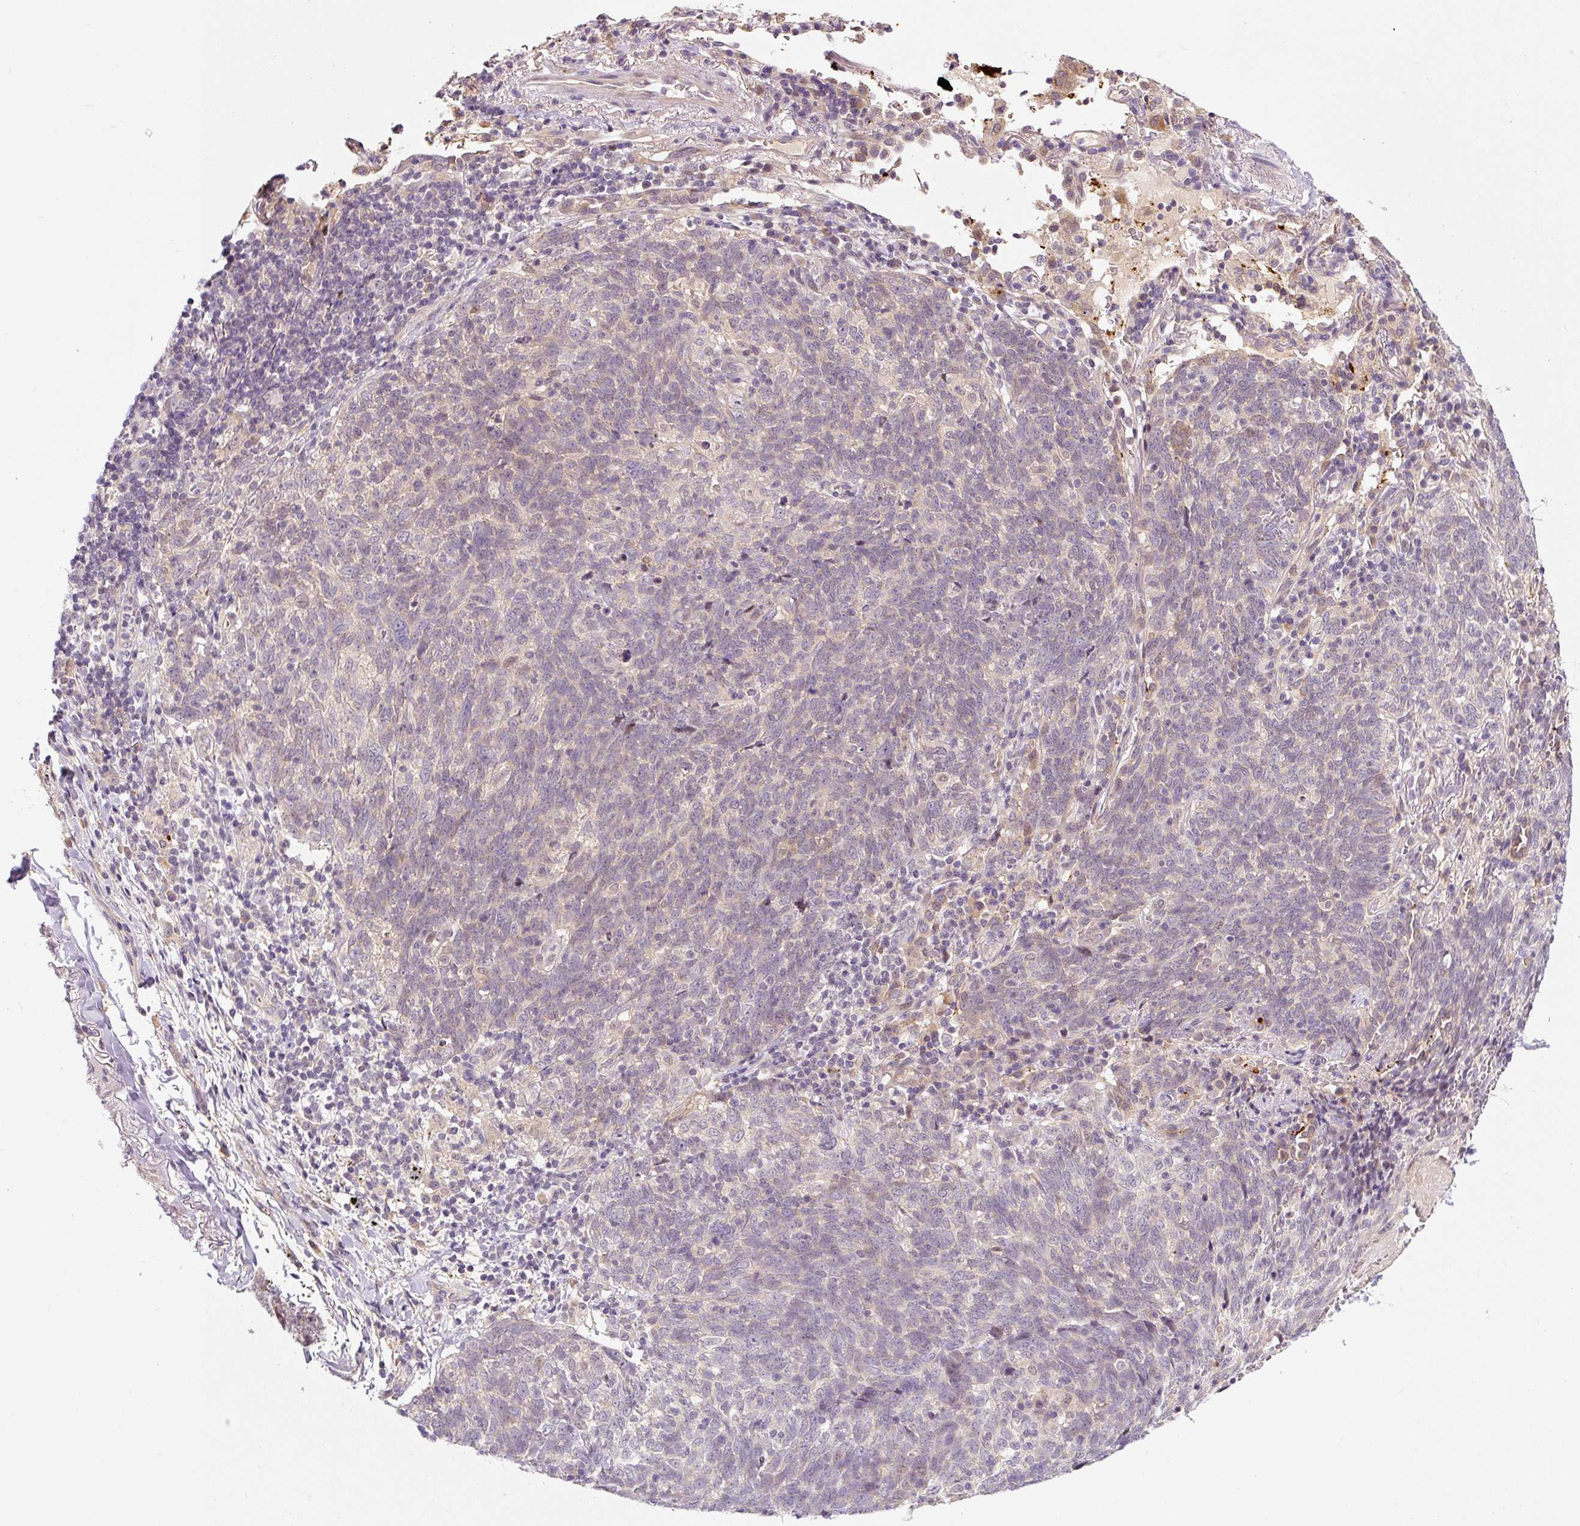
{"staining": {"intensity": "negative", "quantity": "none", "location": "none"}, "tissue": "lung cancer", "cell_type": "Tumor cells", "image_type": "cancer", "snomed": [{"axis": "morphology", "description": "Squamous cell carcinoma, NOS"}, {"axis": "topography", "description": "Lung"}], "caption": "Squamous cell carcinoma (lung) was stained to show a protein in brown. There is no significant positivity in tumor cells.", "gene": "PRKAA2", "patient": {"sex": "female", "age": 72}}